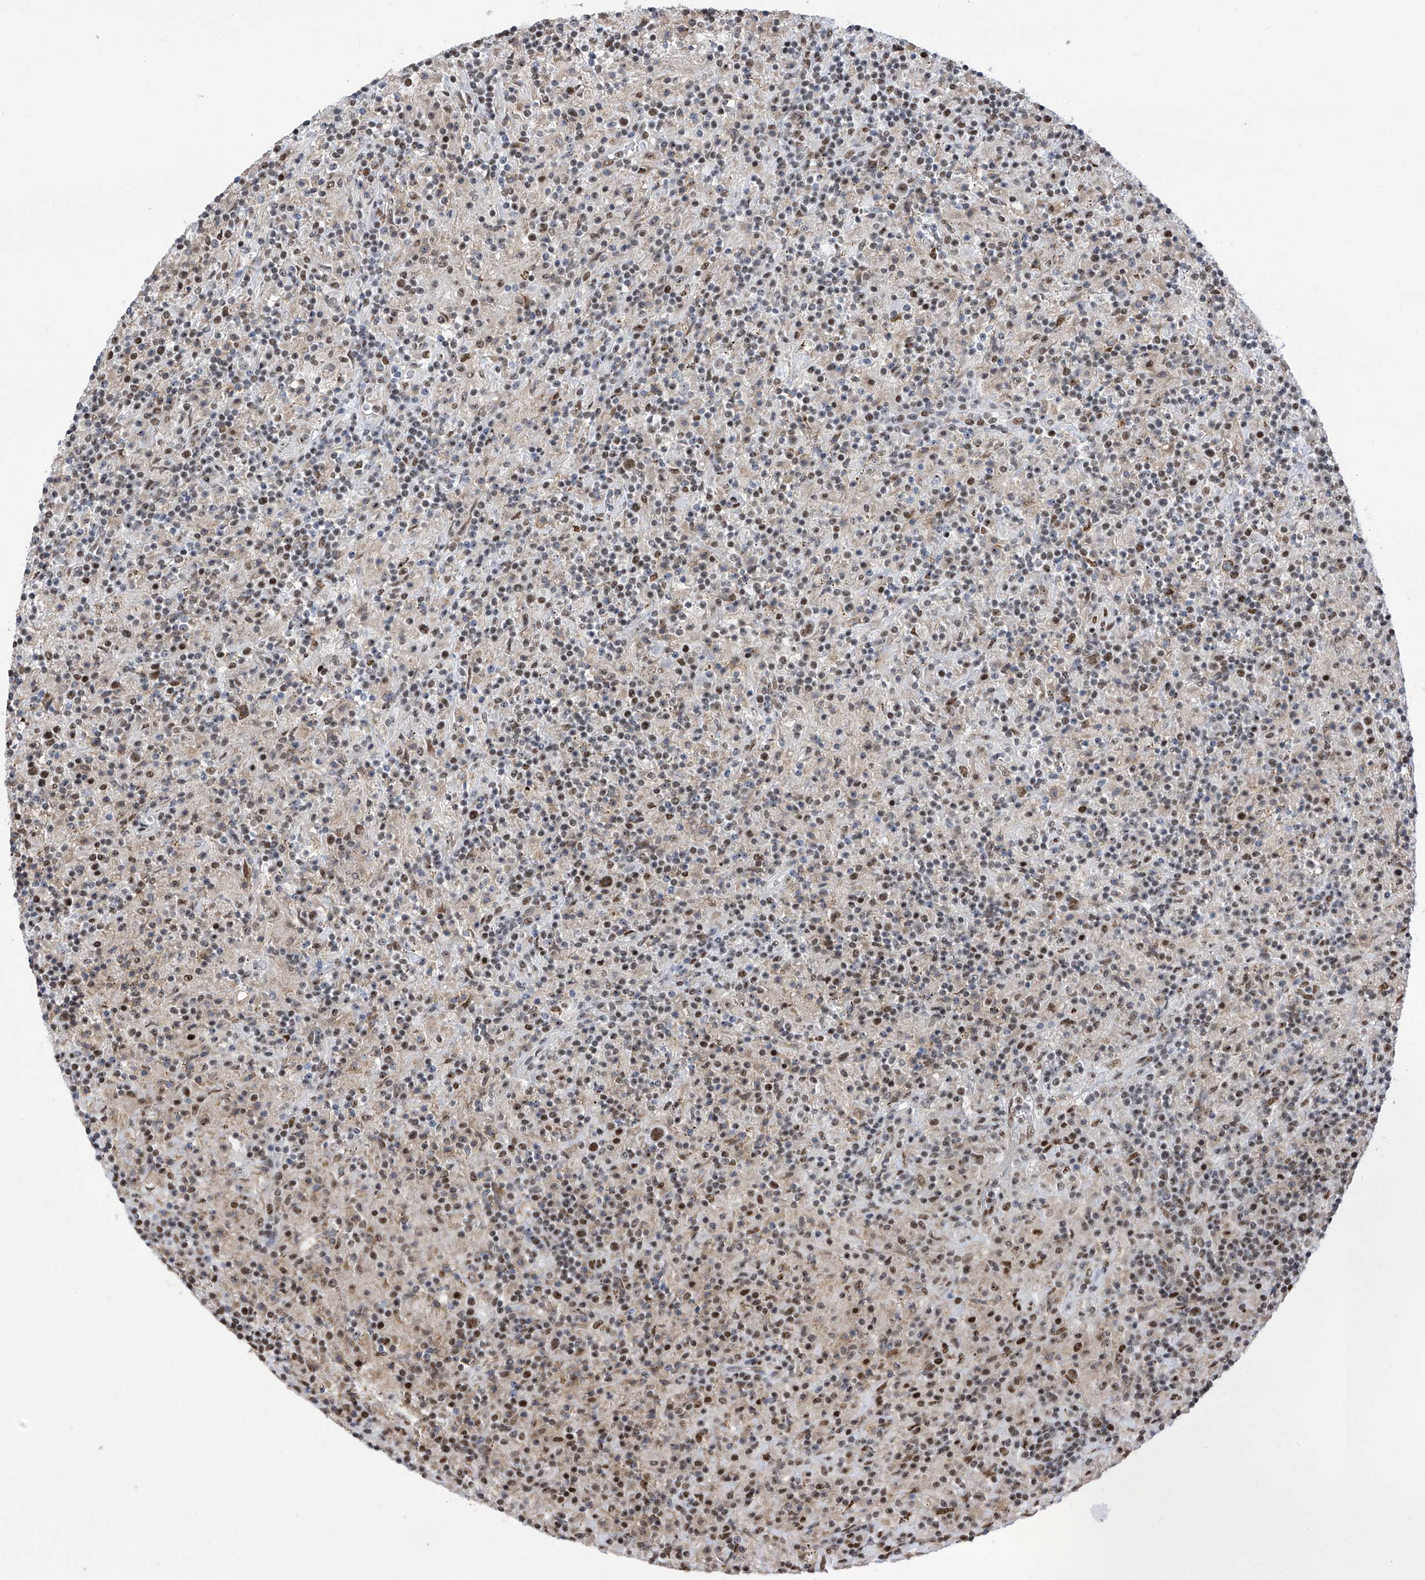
{"staining": {"intensity": "moderate", "quantity": ">75%", "location": "nuclear"}, "tissue": "lymphoma", "cell_type": "Tumor cells", "image_type": "cancer", "snomed": [{"axis": "morphology", "description": "Hodgkin's disease, NOS"}, {"axis": "topography", "description": "Lymph node"}], "caption": "This is an image of IHC staining of Hodgkin's disease, which shows moderate expression in the nuclear of tumor cells.", "gene": "APLF", "patient": {"sex": "male", "age": 70}}